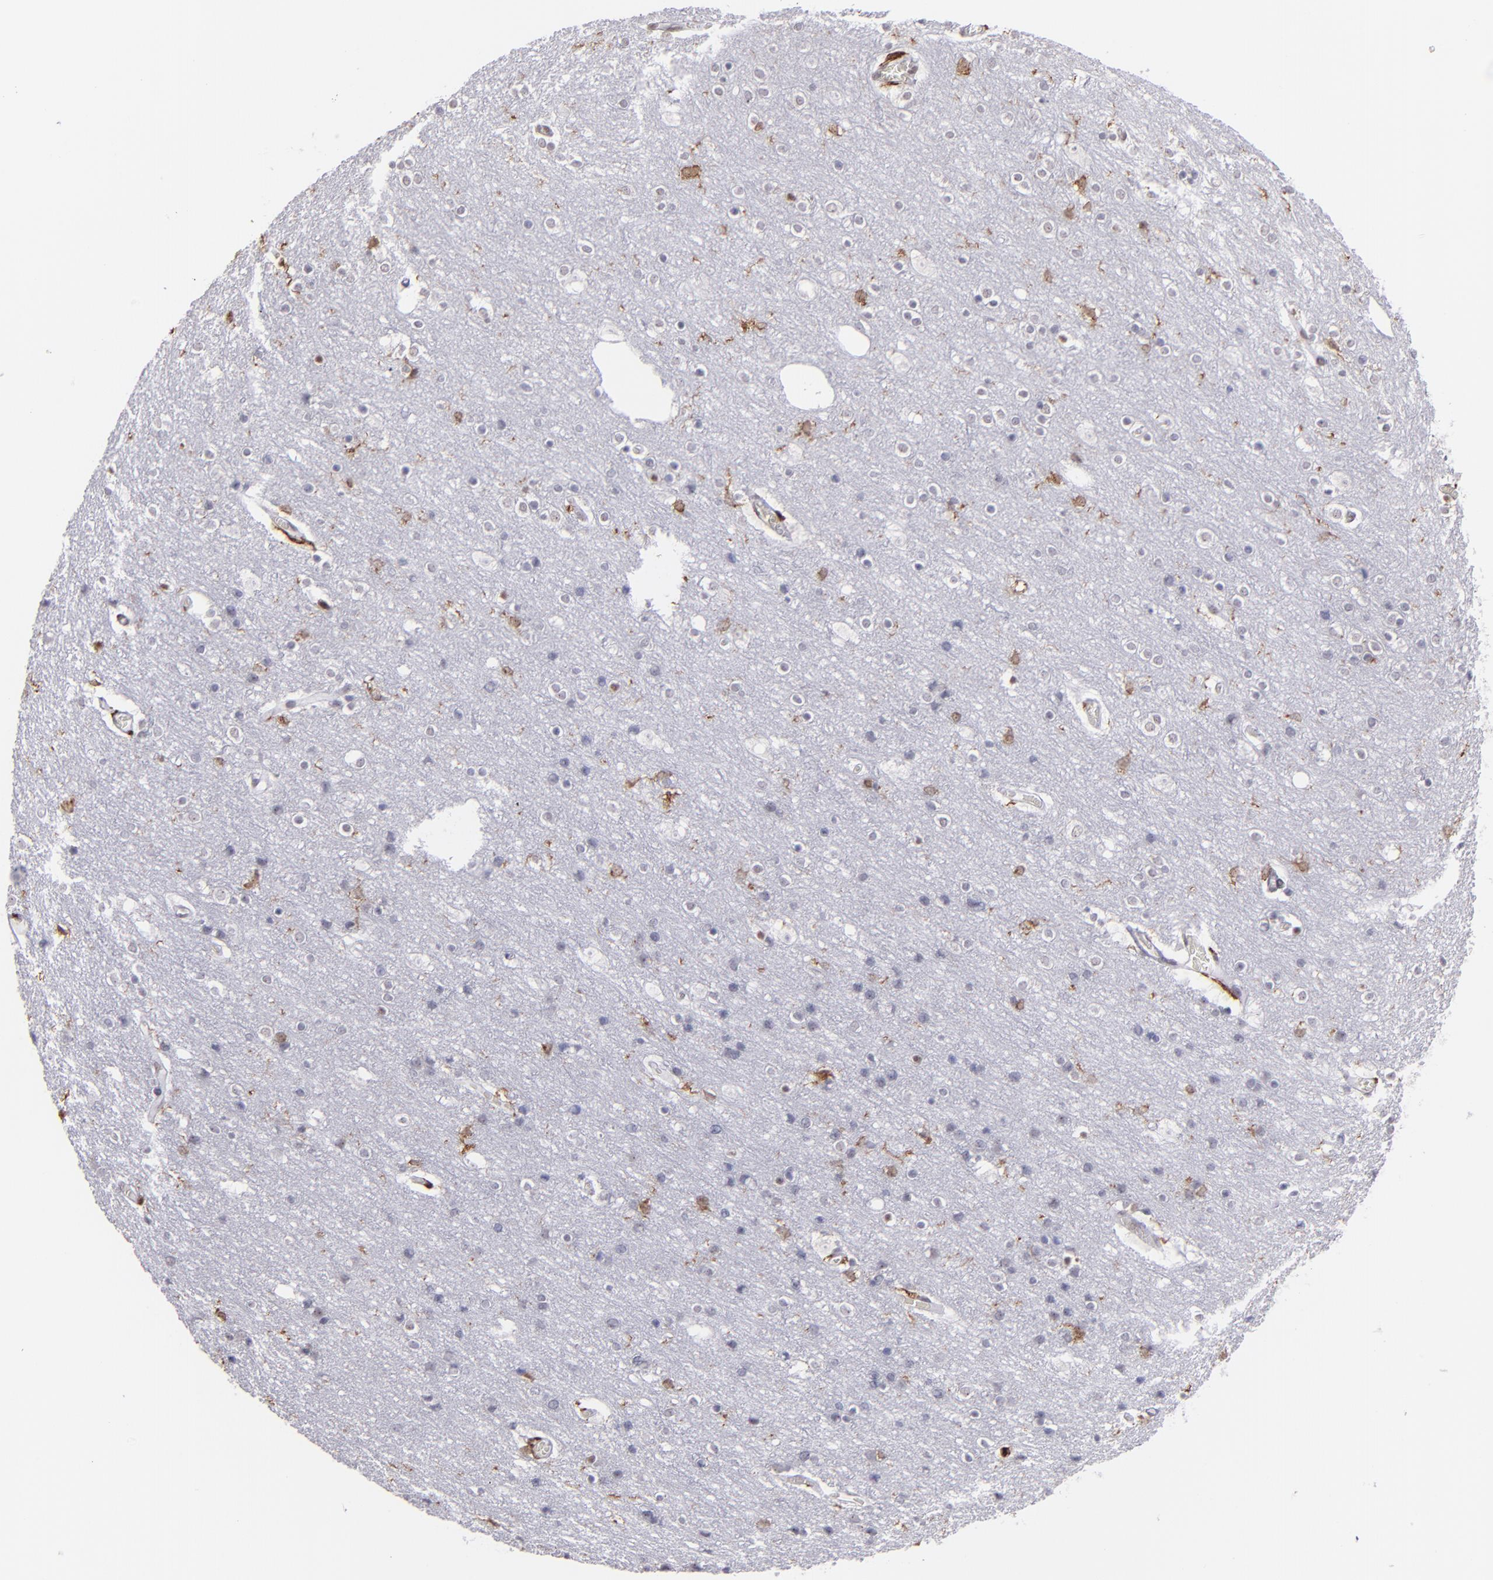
{"staining": {"intensity": "negative", "quantity": "none", "location": "none"}, "tissue": "cerebral cortex", "cell_type": "Endothelial cells", "image_type": "normal", "snomed": [{"axis": "morphology", "description": "Normal tissue, NOS"}, {"axis": "topography", "description": "Cerebral cortex"}], "caption": "This is a histopathology image of IHC staining of benign cerebral cortex, which shows no positivity in endothelial cells.", "gene": "NCF2", "patient": {"sex": "female", "age": 54}}